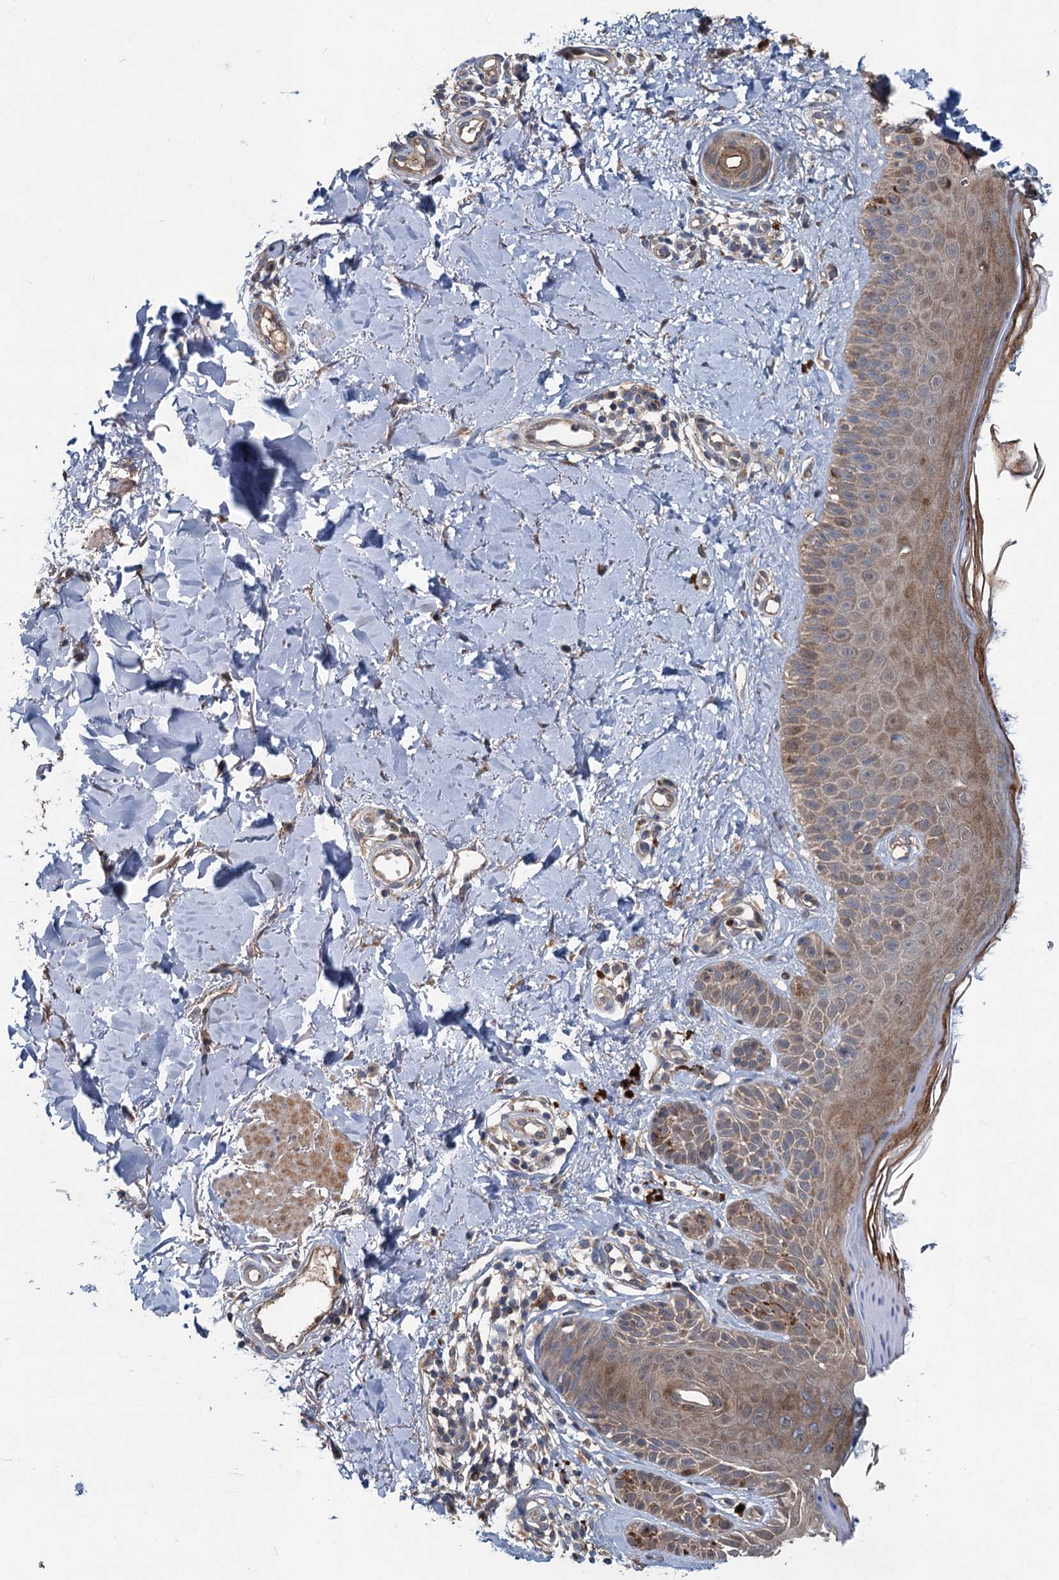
{"staining": {"intensity": "weak", "quantity": ">75%", "location": "cytoplasmic/membranous"}, "tissue": "skin", "cell_type": "Fibroblasts", "image_type": "normal", "snomed": [{"axis": "morphology", "description": "Normal tissue, NOS"}, {"axis": "topography", "description": "Skin"}], "caption": "Brown immunohistochemical staining in benign skin displays weak cytoplasmic/membranous positivity in approximately >75% of fibroblasts.", "gene": "OTUB1", "patient": {"sex": "male", "age": 52}}